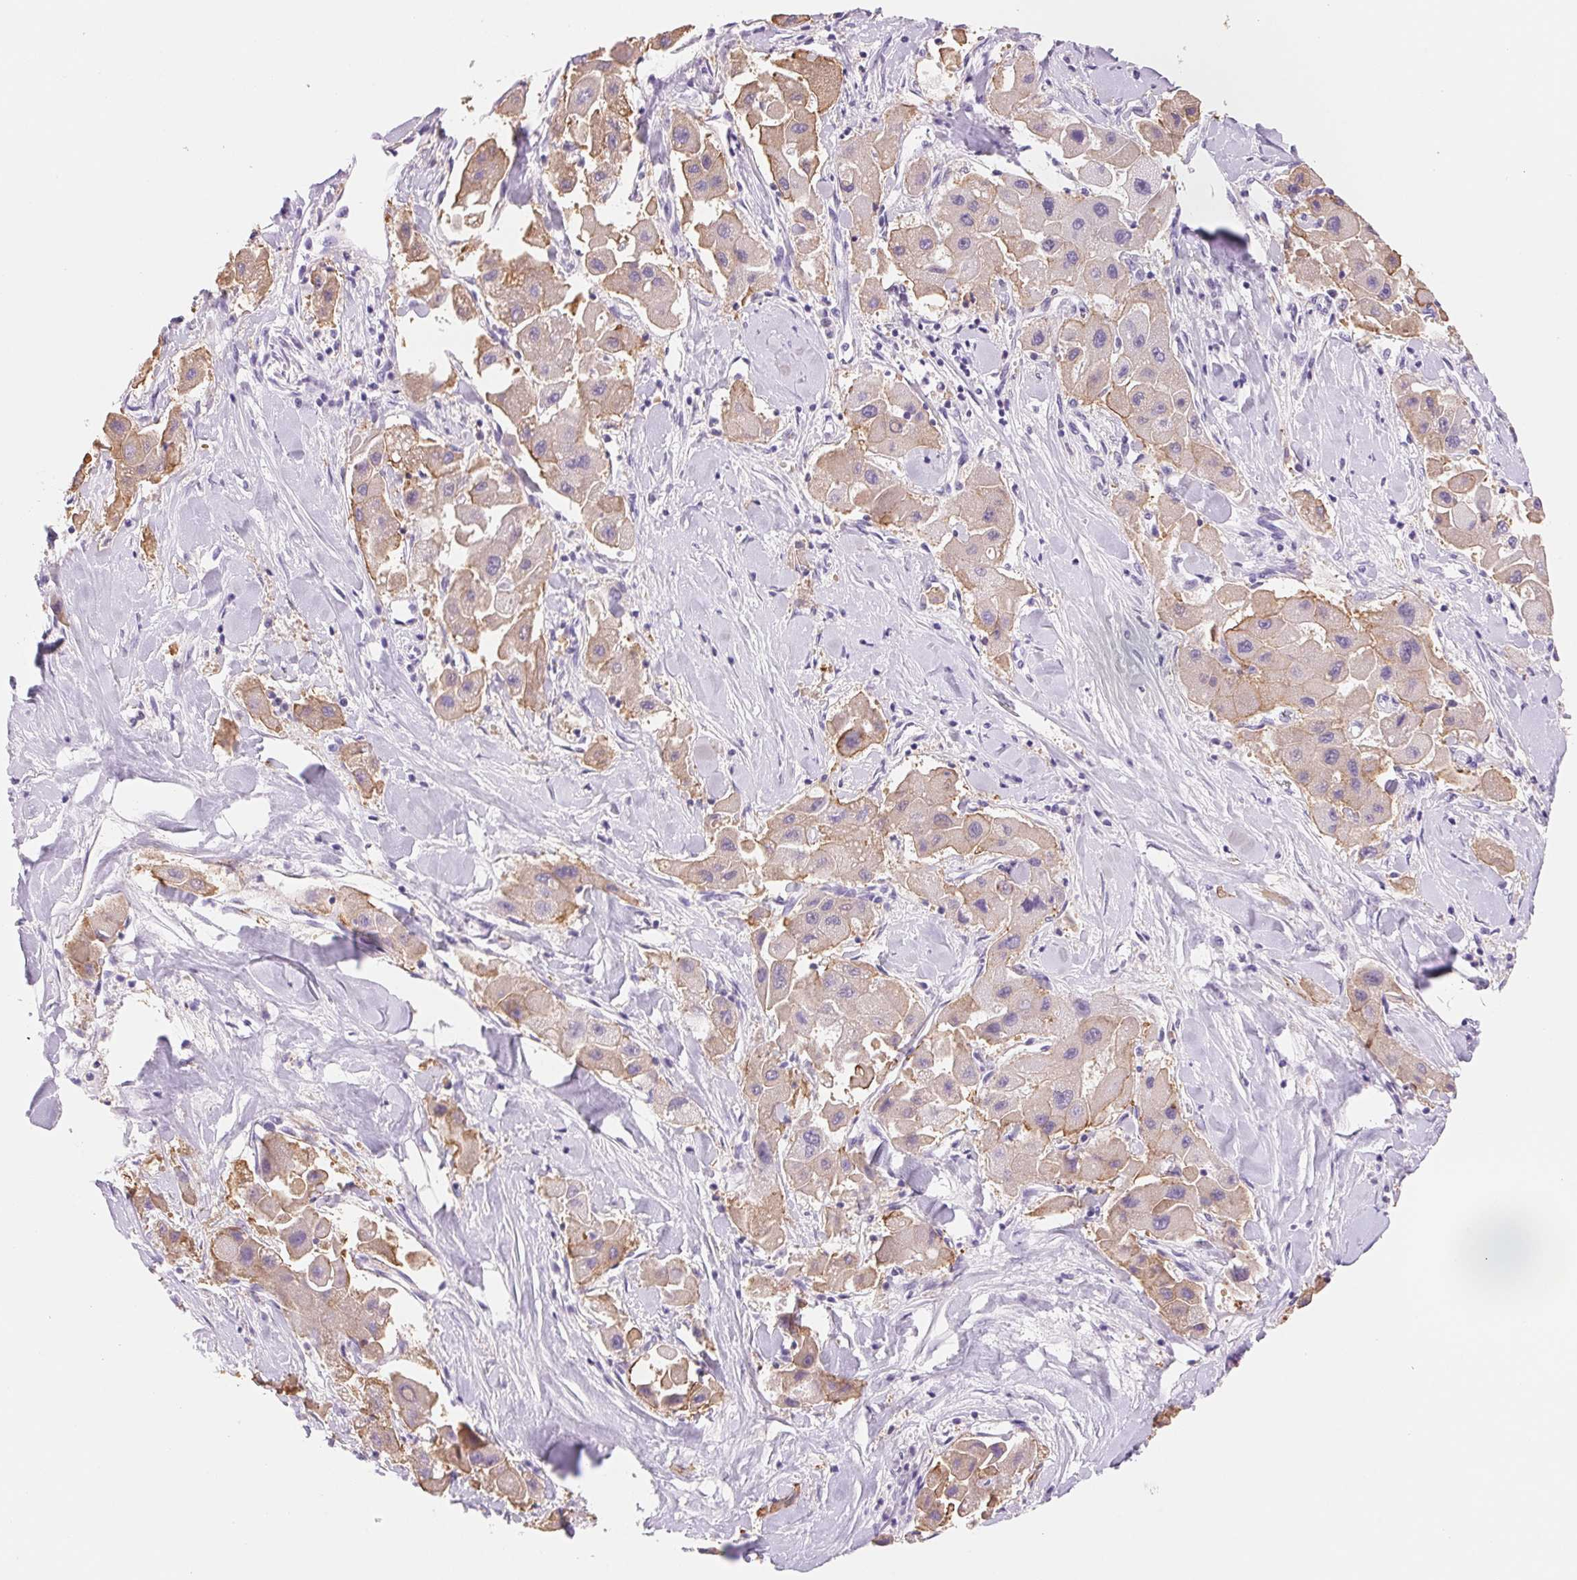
{"staining": {"intensity": "weak", "quantity": ">75%", "location": "cytoplasmic/membranous"}, "tissue": "liver cancer", "cell_type": "Tumor cells", "image_type": "cancer", "snomed": [{"axis": "morphology", "description": "Carcinoma, Hepatocellular, NOS"}, {"axis": "topography", "description": "Liver"}], "caption": "Brown immunohistochemical staining in human hepatocellular carcinoma (liver) displays weak cytoplasmic/membranous expression in about >75% of tumor cells.", "gene": "ASGR2", "patient": {"sex": "male", "age": 24}}